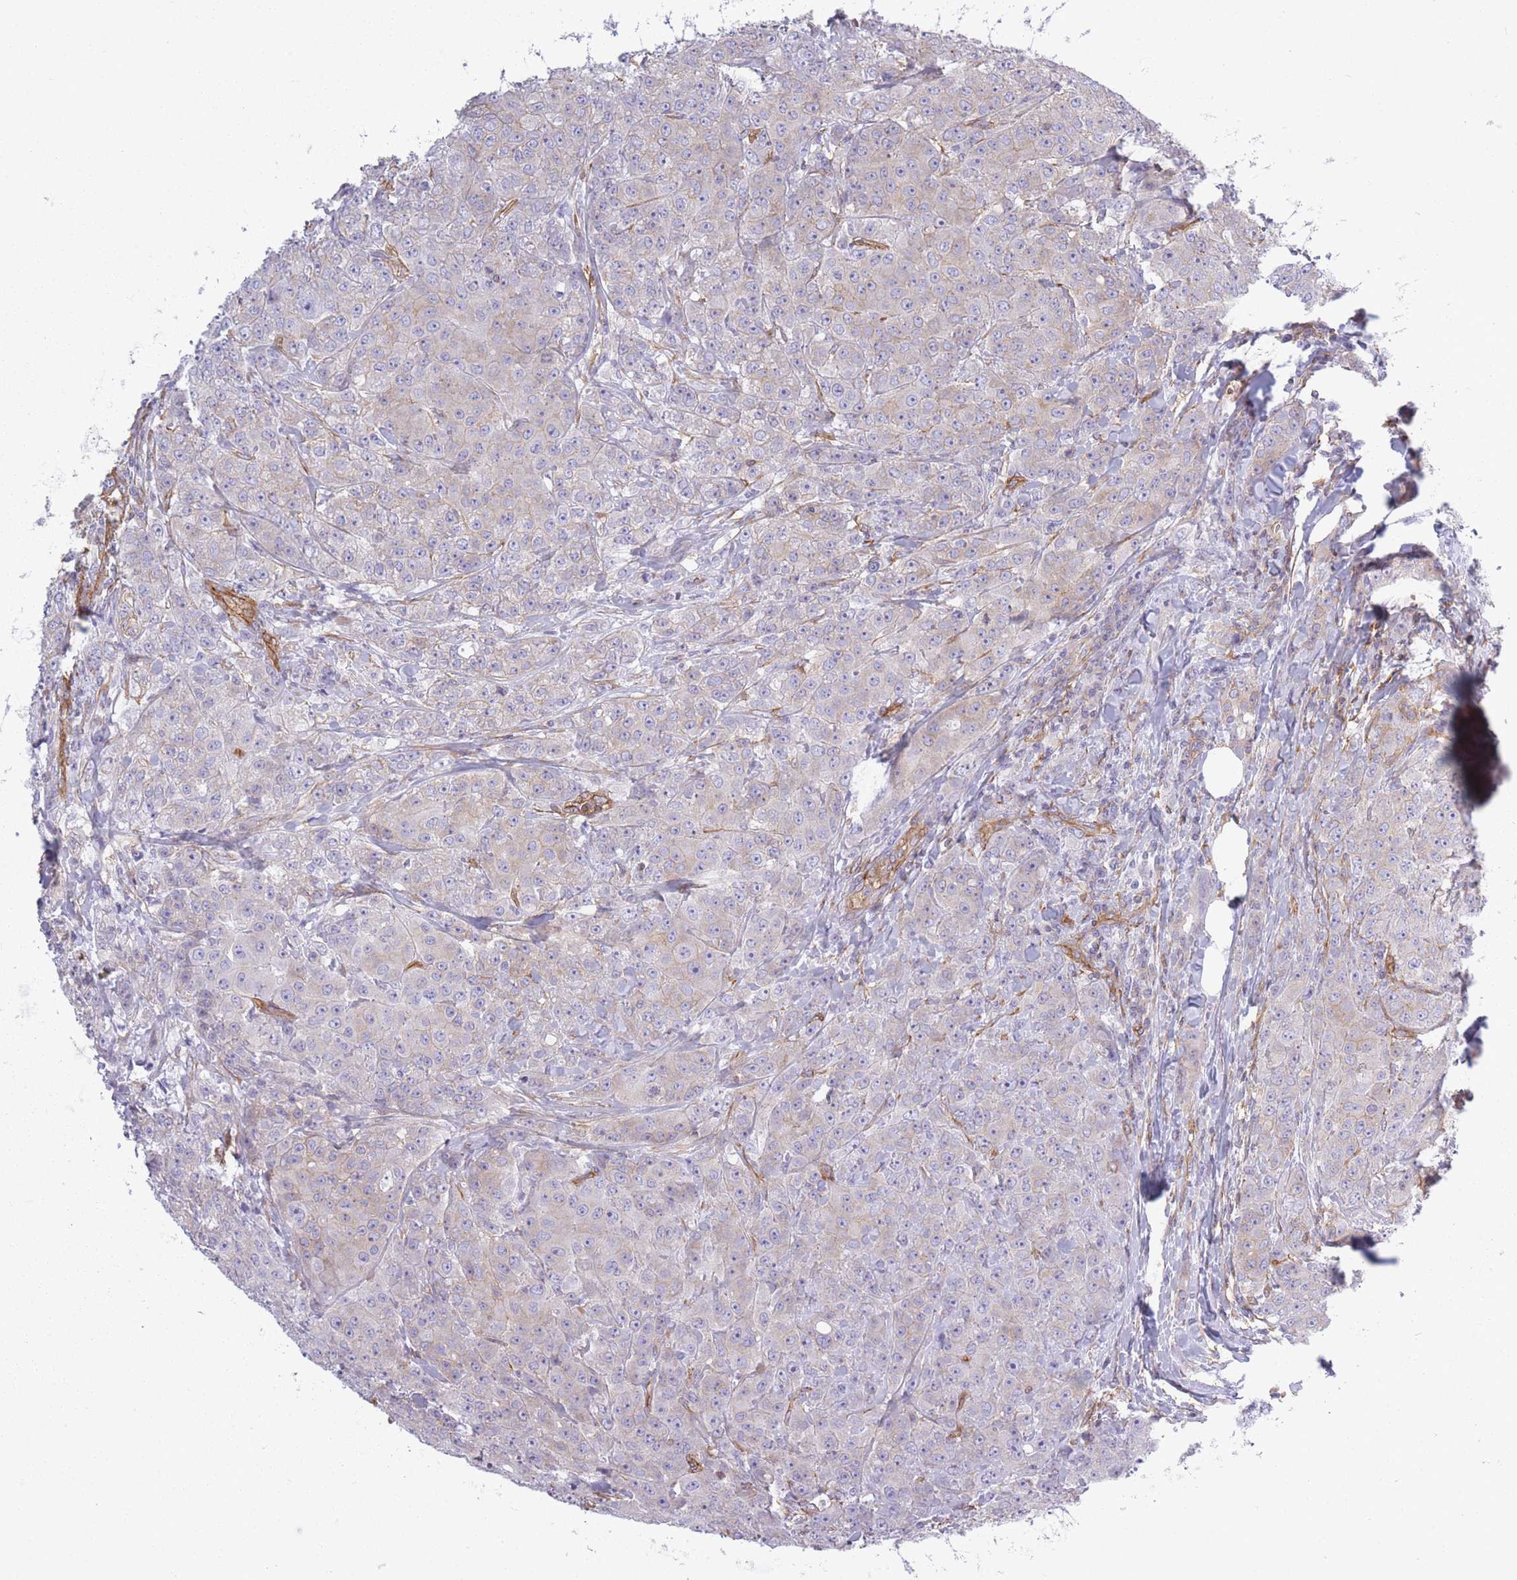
{"staining": {"intensity": "negative", "quantity": "none", "location": "none"}, "tissue": "breast cancer", "cell_type": "Tumor cells", "image_type": "cancer", "snomed": [{"axis": "morphology", "description": "Duct carcinoma"}, {"axis": "topography", "description": "Breast"}], "caption": "The histopathology image reveals no staining of tumor cells in infiltrating ductal carcinoma (breast). (Brightfield microscopy of DAB (3,3'-diaminobenzidine) IHC at high magnification).", "gene": "ADD1", "patient": {"sex": "female", "age": 43}}